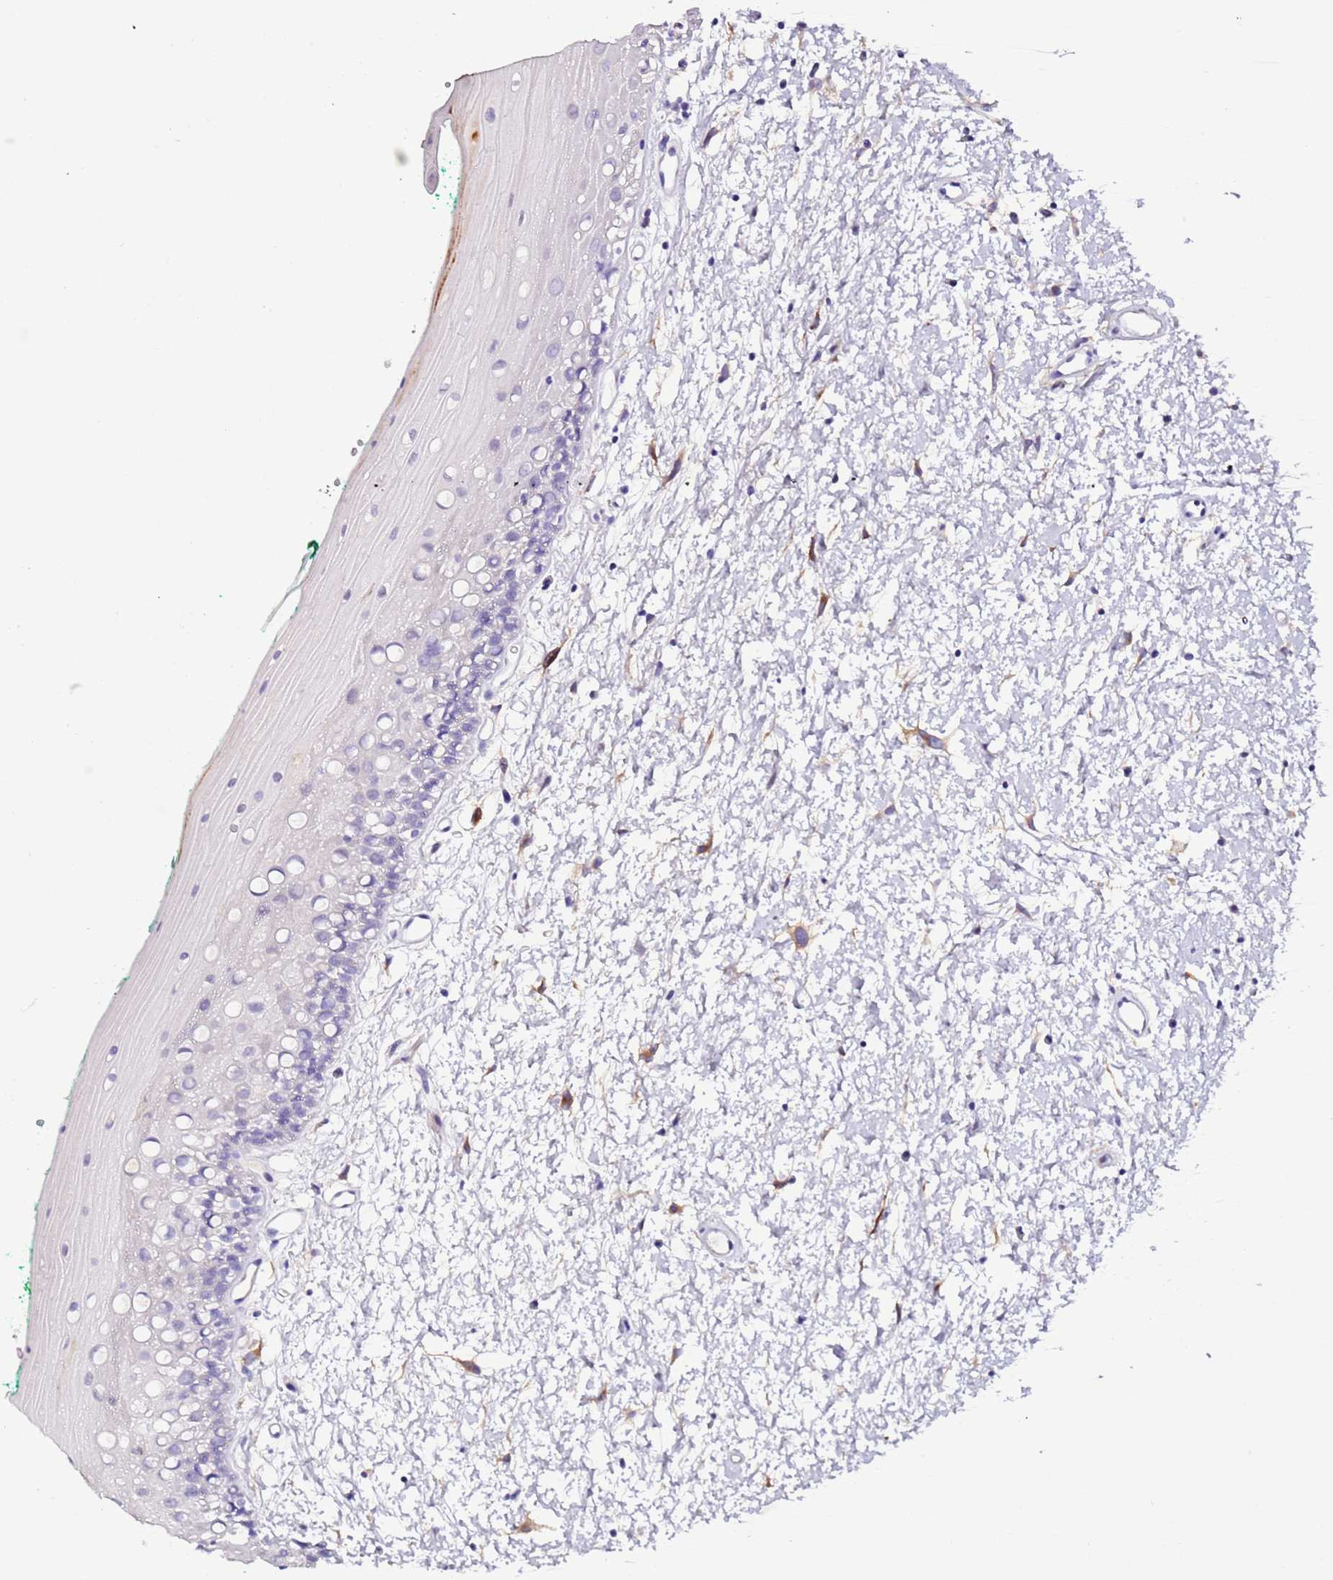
{"staining": {"intensity": "negative", "quantity": "none", "location": "none"}, "tissue": "oral mucosa", "cell_type": "Squamous epithelial cells", "image_type": "normal", "snomed": [{"axis": "morphology", "description": "Normal tissue, NOS"}, {"axis": "topography", "description": "Oral tissue"}], "caption": "The histopathology image demonstrates no staining of squamous epithelial cells in benign oral mucosa. Brightfield microscopy of immunohistochemistry (IHC) stained with DAB (brown) and hematoxylin (blue), captured at high magnification.", "gene": "FAM174C", "patient": {"sex": "female", "age": 70}}